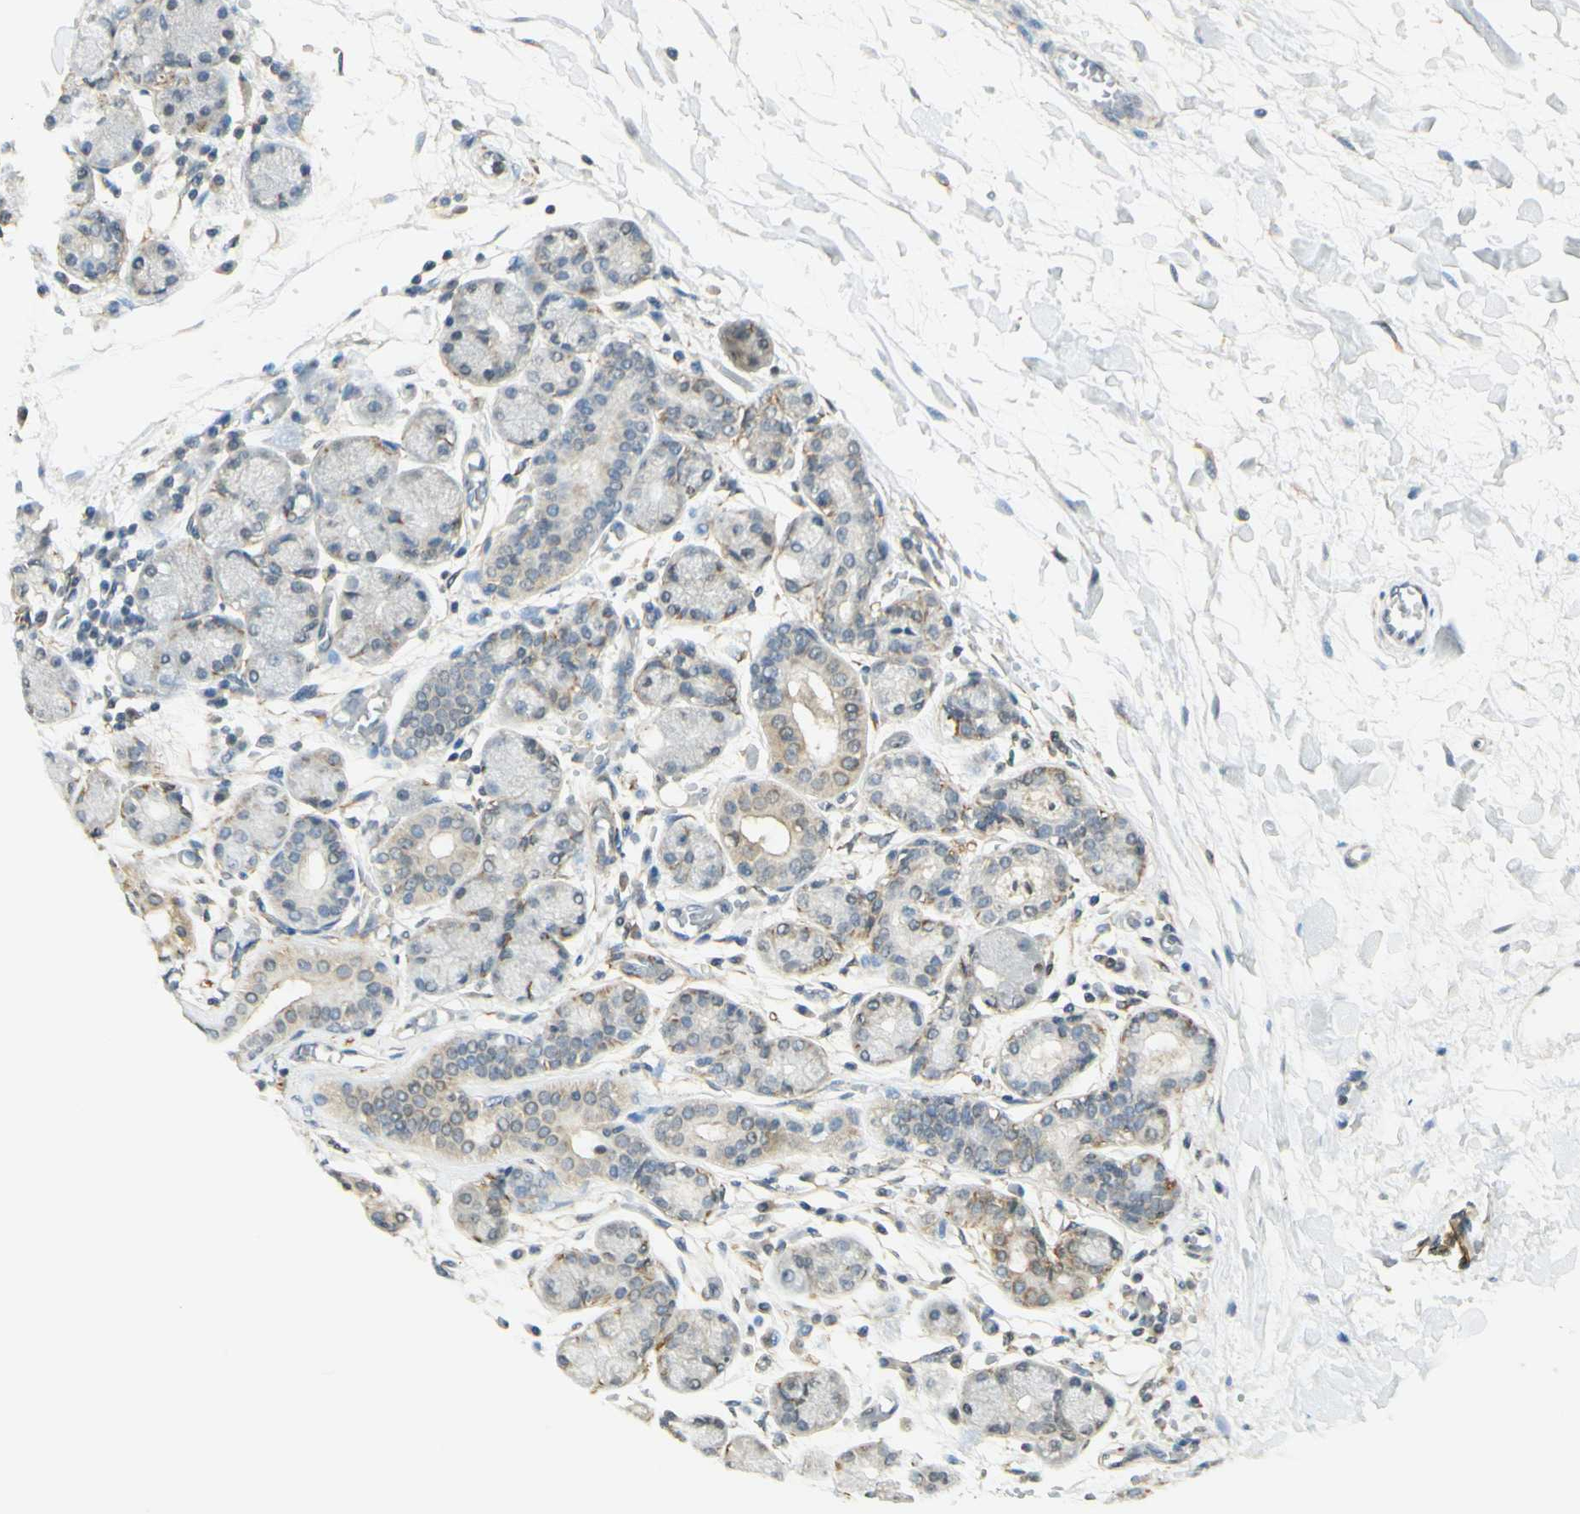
{"staining": {"intensity": "weak", "quantity": "<25%", "location": "cytoplasmic/membranous"}, "tissue": "salivary gland", "cell_type": "Glandular cells", "image_type": "normal", "snomed": [{"axis": "morphology", "description": "Normal tissue, NOS"}, {"axis": "topography", "description": "Salivary gland"}], "caption": "Immunohistochemistry (IHC) photomicrograph of benign salivary gland: human salivary gland stained with DAB (3,3'-diaminobenzidine) shows no significant protein expression in glandular cells. The staining was performed using DAB to visualize the protein expression in brown, while the nuclei were stained in blue with hematoxylin (Magnification: 20x).", "gene": "MAP1B", "patient": {"sex": "female", "age": 24}}